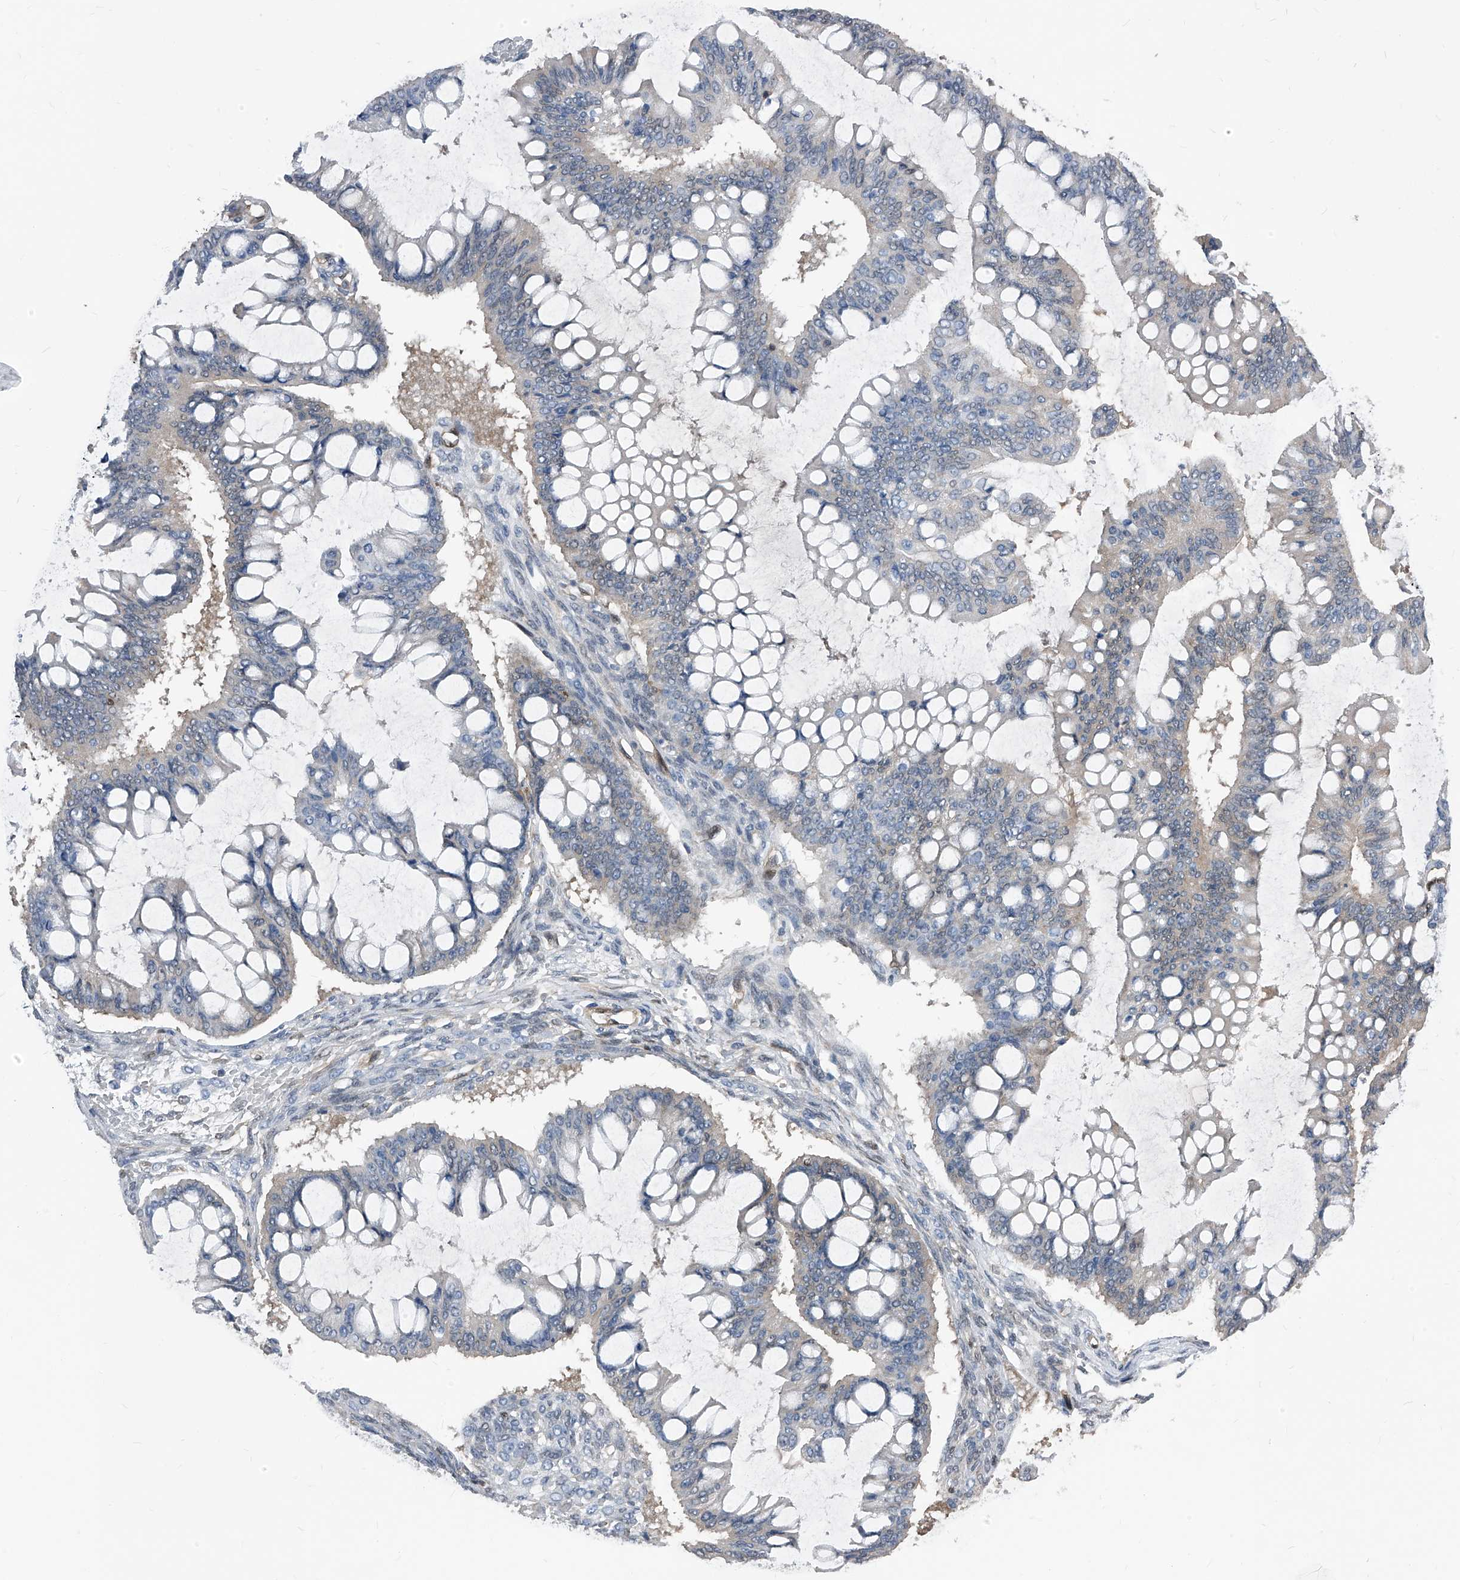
{"staining": {"intensity": "negative", "quantity": "none", "location": "none"}, "tissue": "ovarian cancer", "cell_type": "Tumor cells", "image_type": "cancer", "snomed": [{"axis": "morphology", "description": "Cystadenocarcinoma, mucinous, NOS"}, {"axis": "topography", "description": "Ovary"}], "caption": "Immunohistochemistry (IHC) micrograph of human ovarian mucinous cystadenocarcinoma stained for a protein (brown), which exhibits no positivity in tumor cells.", "gene": "MAP2K6", "patient": {"sex": "female", "age": 73}}